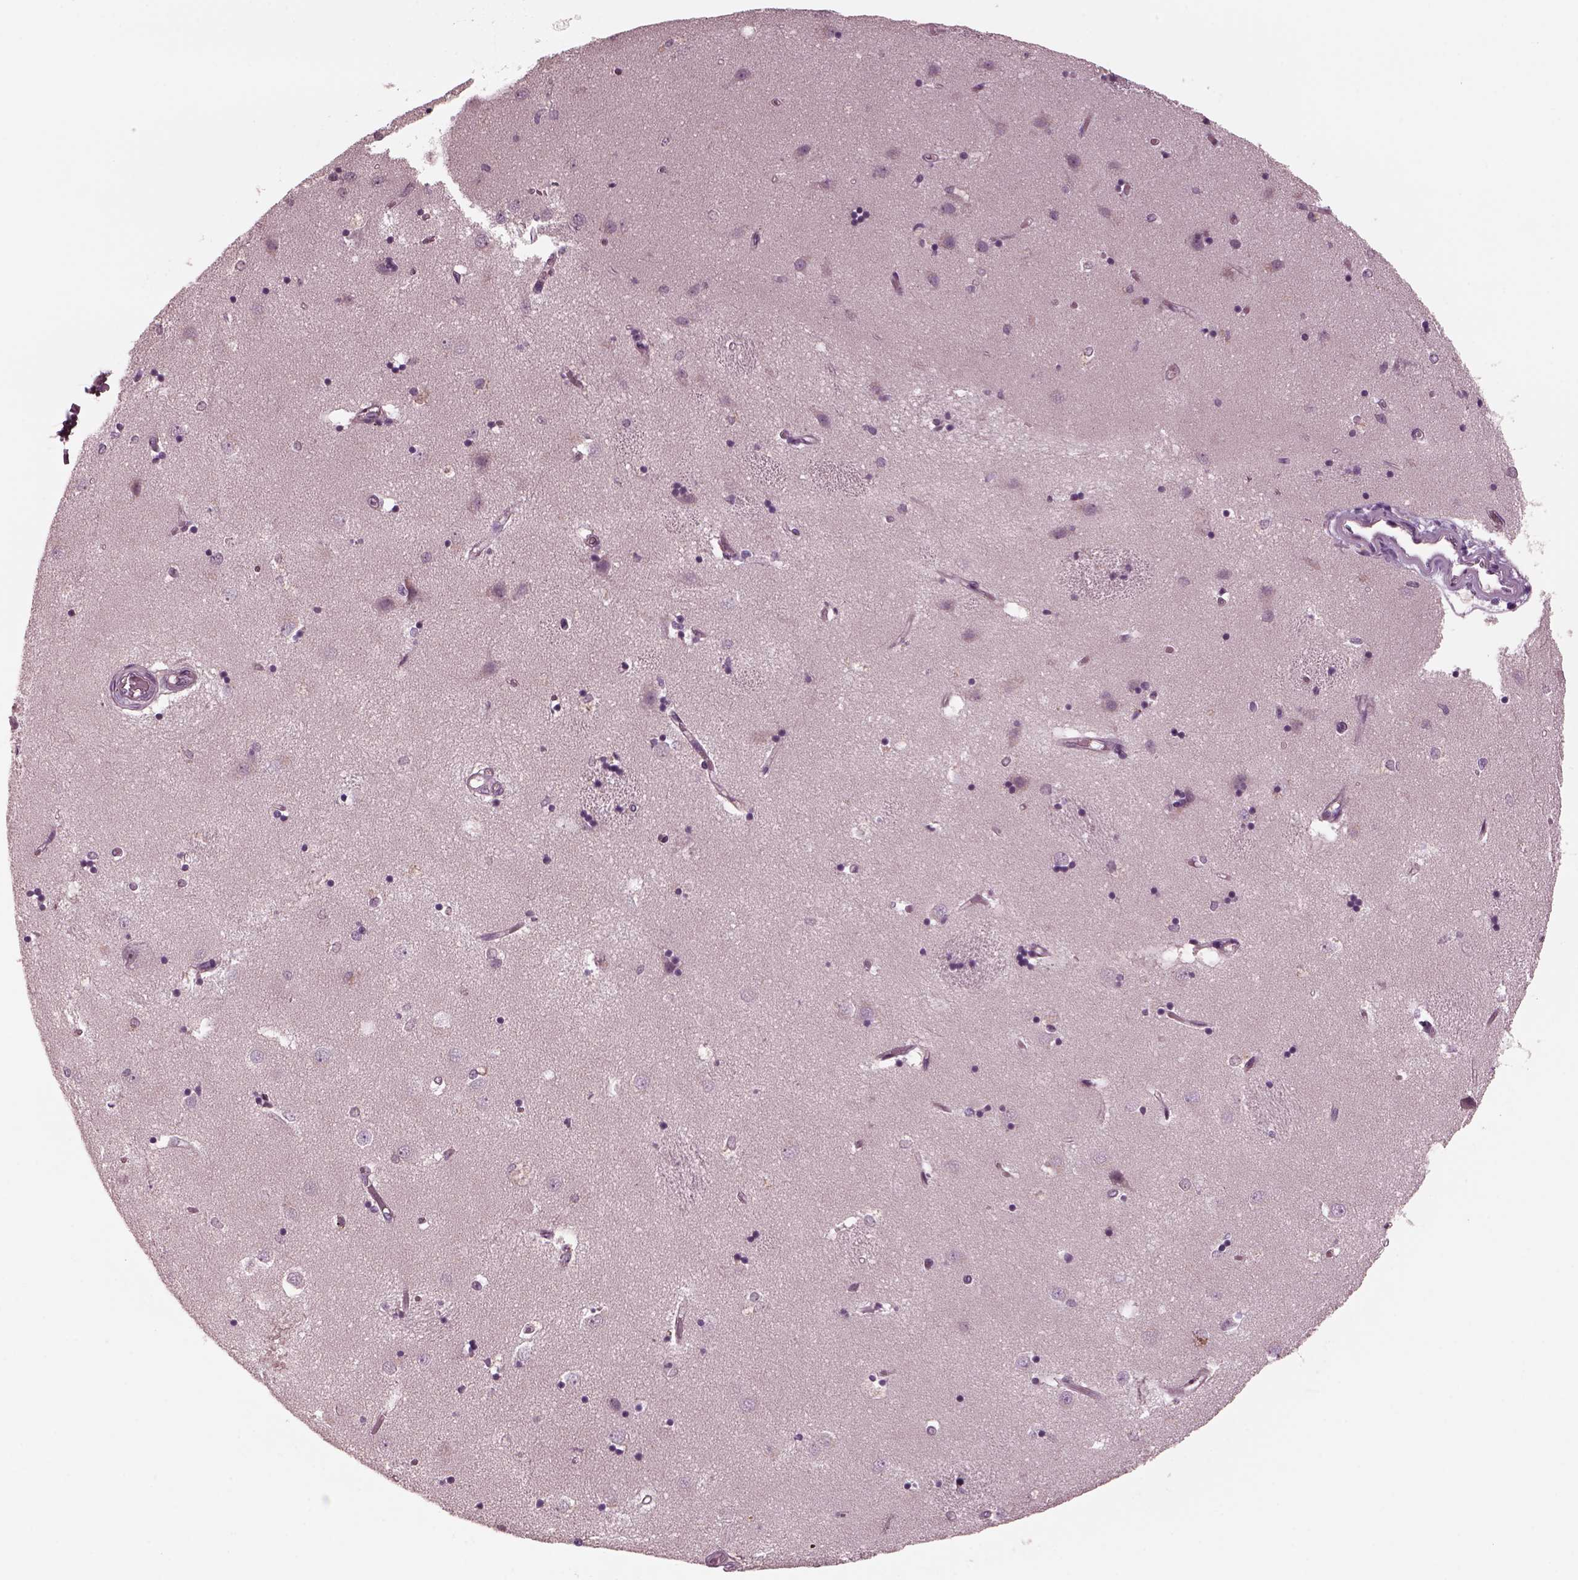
{"staining": {"intensity": "negative", "quantity": "none", "location": "none"}, "tissue": "caudate", "cell_type": "Glial cells", "image_type": "normal", "snomed": [{"axis": "morphology", "description": "Normal tissue, NOS"}, {"axis": "topography", "description": "Lateral ventricle wall"}], "caption": "This is a photomicrograph of immunohistochemistry (IHC) staining of unremarkable caudate, which shows no expression in glial cells.", "gene": "SAXO1", "patient": {"sex": "male", "age": 54}}